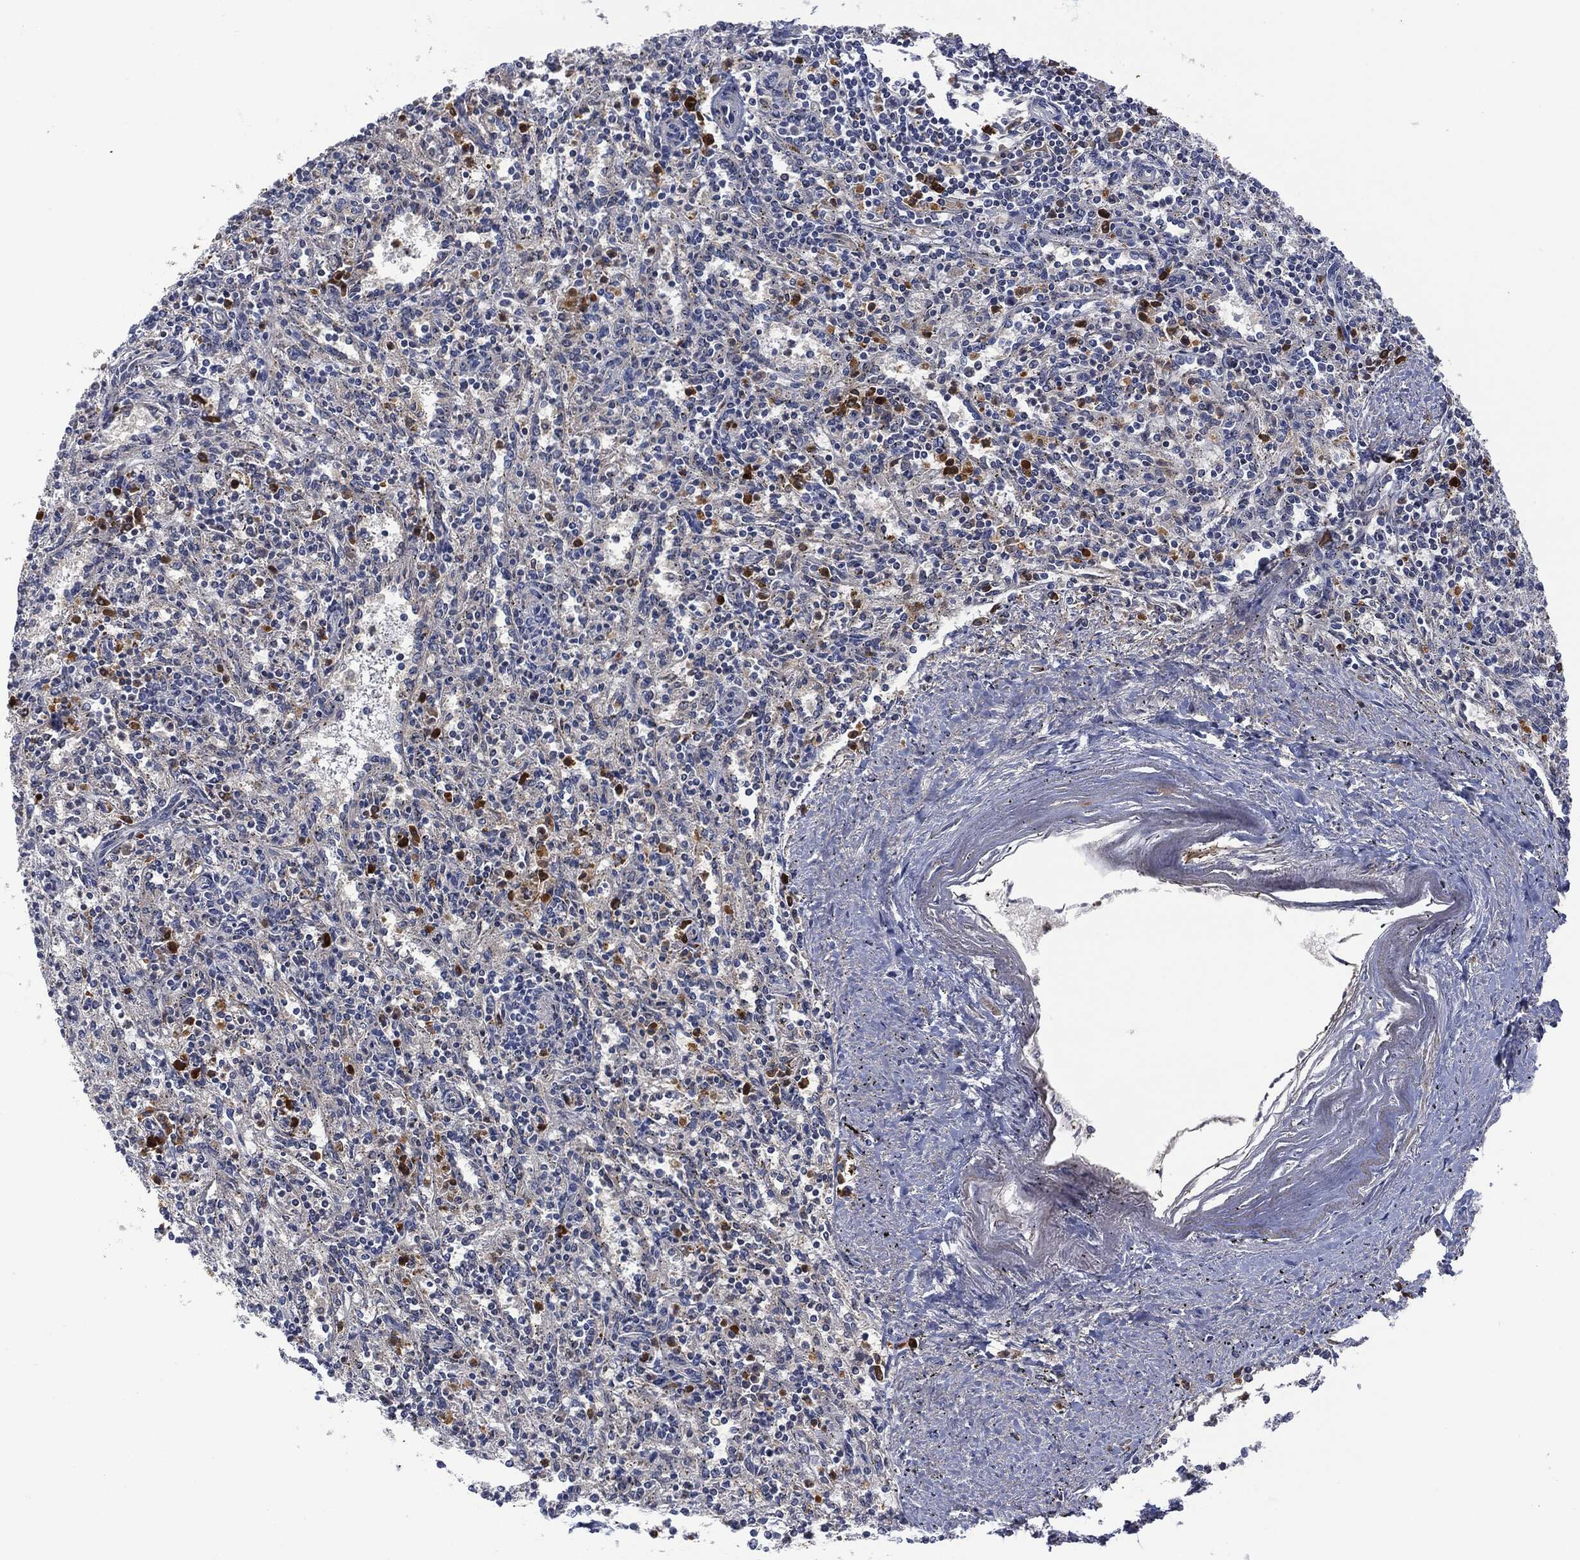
{"staining": {"intensity": "strong", "quantity": "<25%", "location": "cytoplasmic/membranous"}, "tissue": "spleen", "cell_type": "Cells in red pulp", "image_type": "normal", "snomed": [{"axis": "morphology", "description": "Normal tissue, NOS"}, {"axis": "topography", "description": "Spleen"}], "caption": "Immunohistochemical staining of benign spleen exhibits medium levels of strong cytoplasmic/membranous positivity in approximately <25% of cells in red pulp. (DAB IHC with brightfield microscopy, high magnification).", "gene": "BTK", "patient": {"sex": "male", "age": 69}}